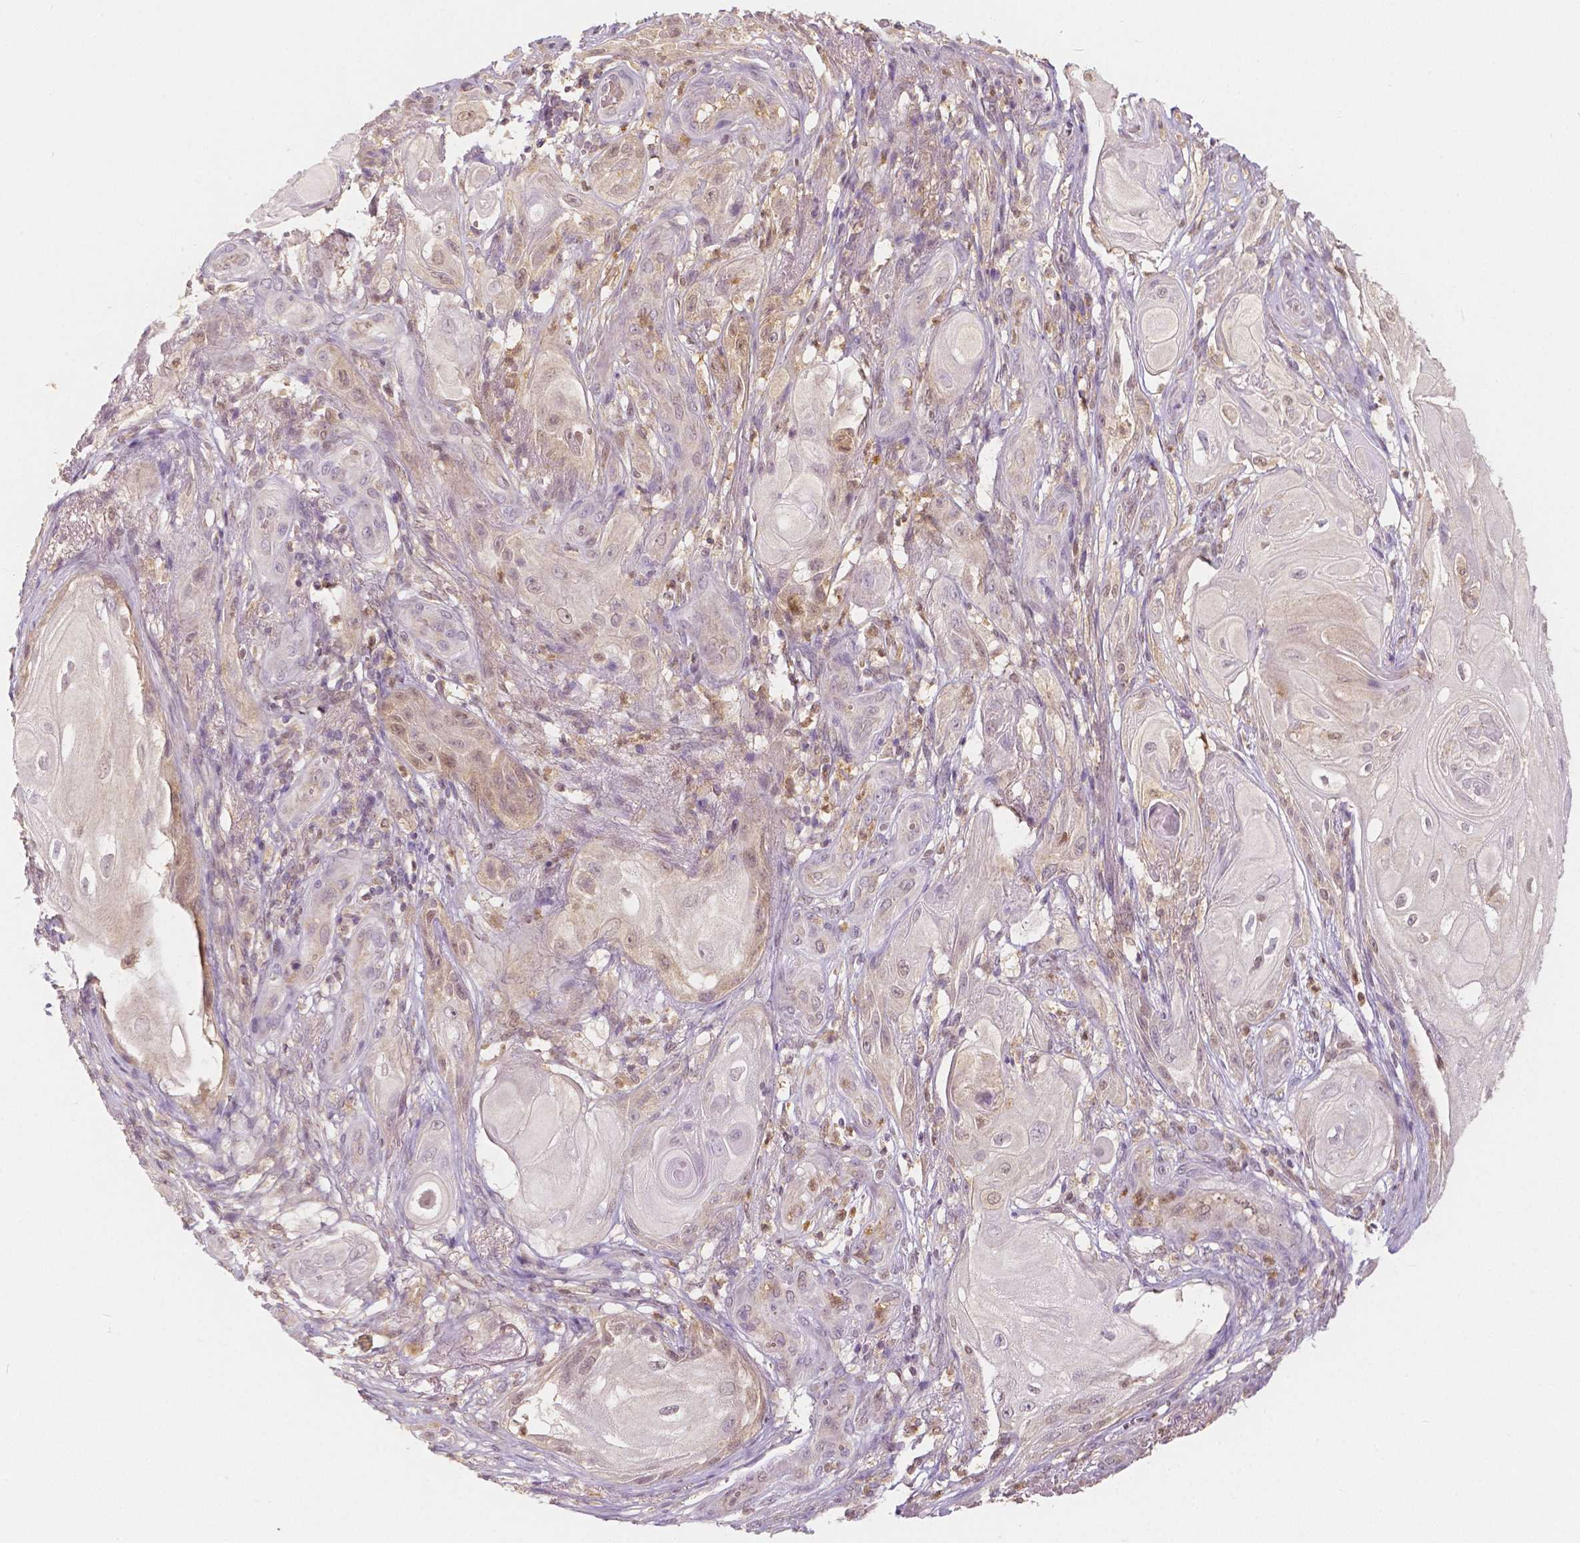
{"staining": {"intensity": "weak", "quantity": "<25%", "location": "nuclear"}, "tissue": "skin cancer", "cell_type": "Tumor cells", "image_type": "cancer", "snomed": [{"axis": "morphology", "description": "Squamous cell carcinoma, NOS"}, {"axis": "topography", "description": "Skin"}], "caption": "This is a micrograph of immunohistochemistry staining of skin cancer, which shows no positivity in tumor cells. Brightfield microscopy of IHC stained with DAB (brown) and hematoxylin (blue), captured at high magnification.", "gene": "NAPRT", "patient": {"sex": "male", "age": 62}}